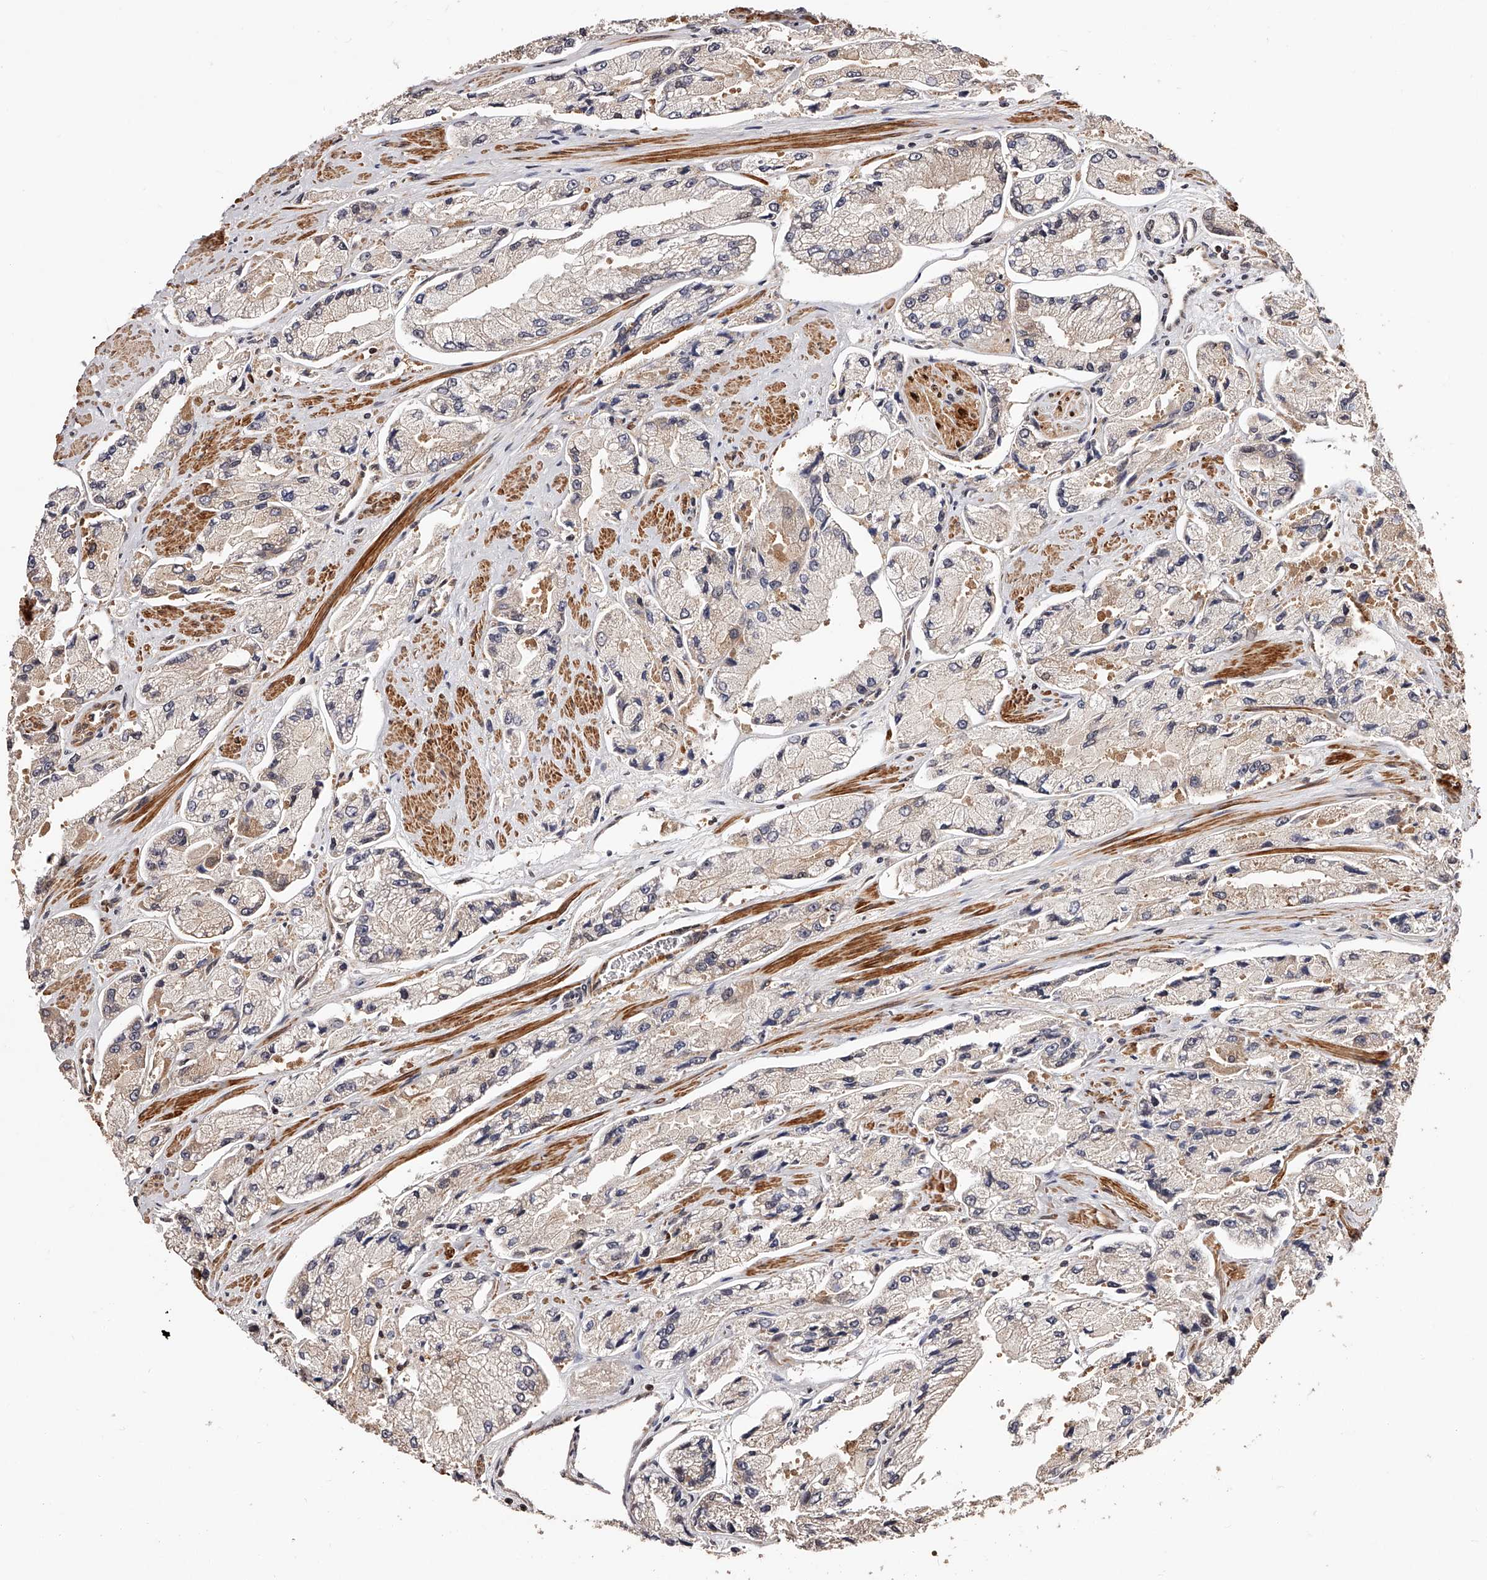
{"staining": {"intensity": "weak", "quantity": "<25%", "location": "cytoplasmic/membranous"}, "tissue": "prostate cancer", "cell_type": "Tumor cells", "image_type": "cancer", "snomed": [{"axis": "morphology", "description": "Adenocarcinoma, High grade"}, {"axis": "topography", "description": "Prostate"}], "caption": "Image shows no significant protein expression in tumor cells of prostate adenocarcinoma (high-grade).", "gene": "CUL7", "patient": {"sex": "male", "age": 58}}